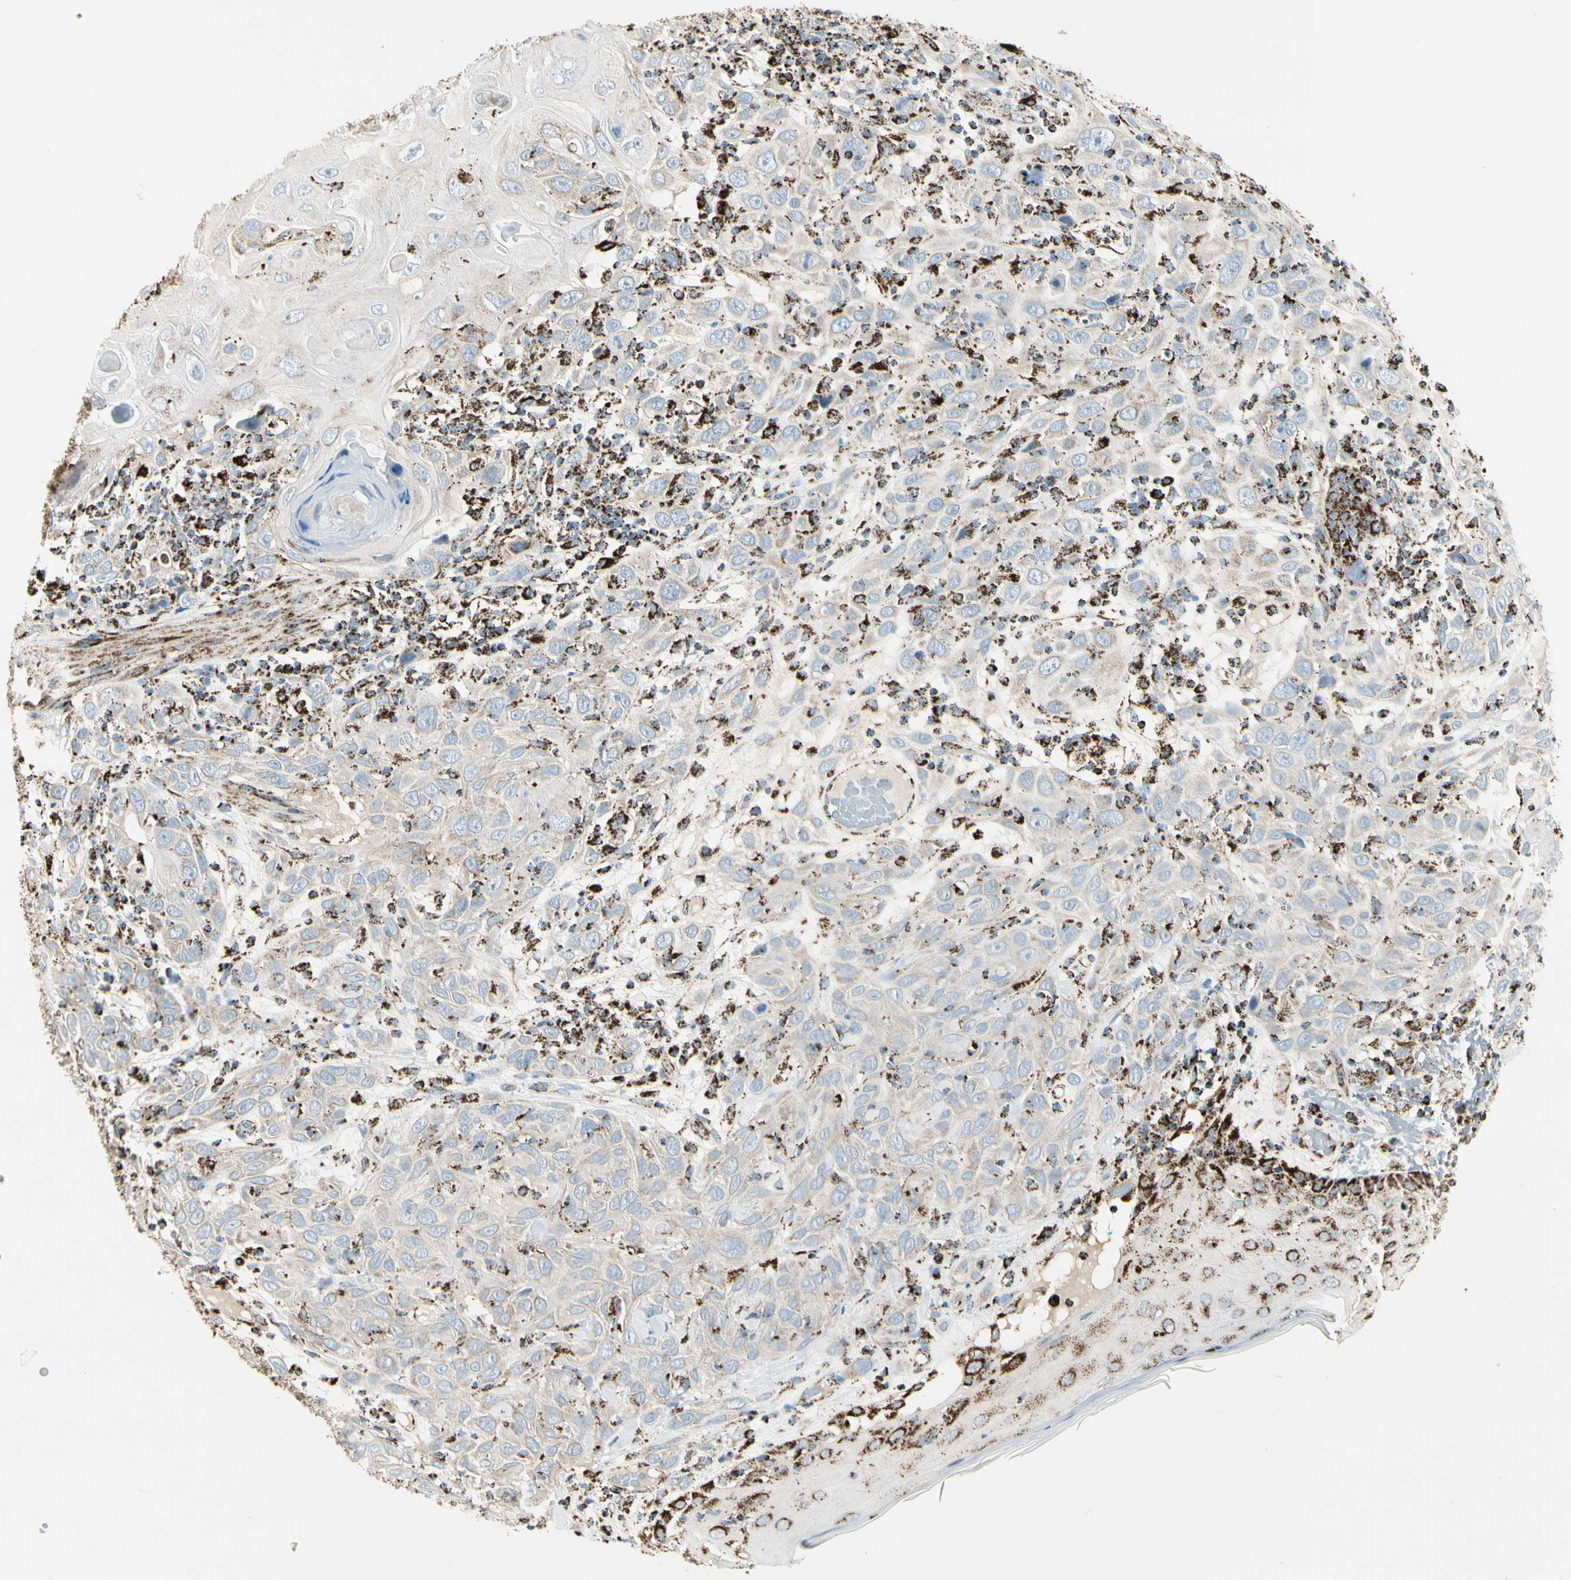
{"staining": {"intensity": "weak", "quantity": "<25%", "location": "cytoplasmic/membranous"}, "tissue": "skin cancer", "cell_type": "Tumor cells", "image_type": "cancer", "snomed": [{"axis": "morphology", "description": "Squamous cell carcinoma, NOS"}, {"axis": "topography", "description": "Skin"}], "caption": "An immunohistochemistry image of skin squamous cell carcinoma is shown. There is no staining in tumor cells of skin squamous cell carcinoma.", "gene": "ME2", "patient": {"sex": "female", "age": 88}}